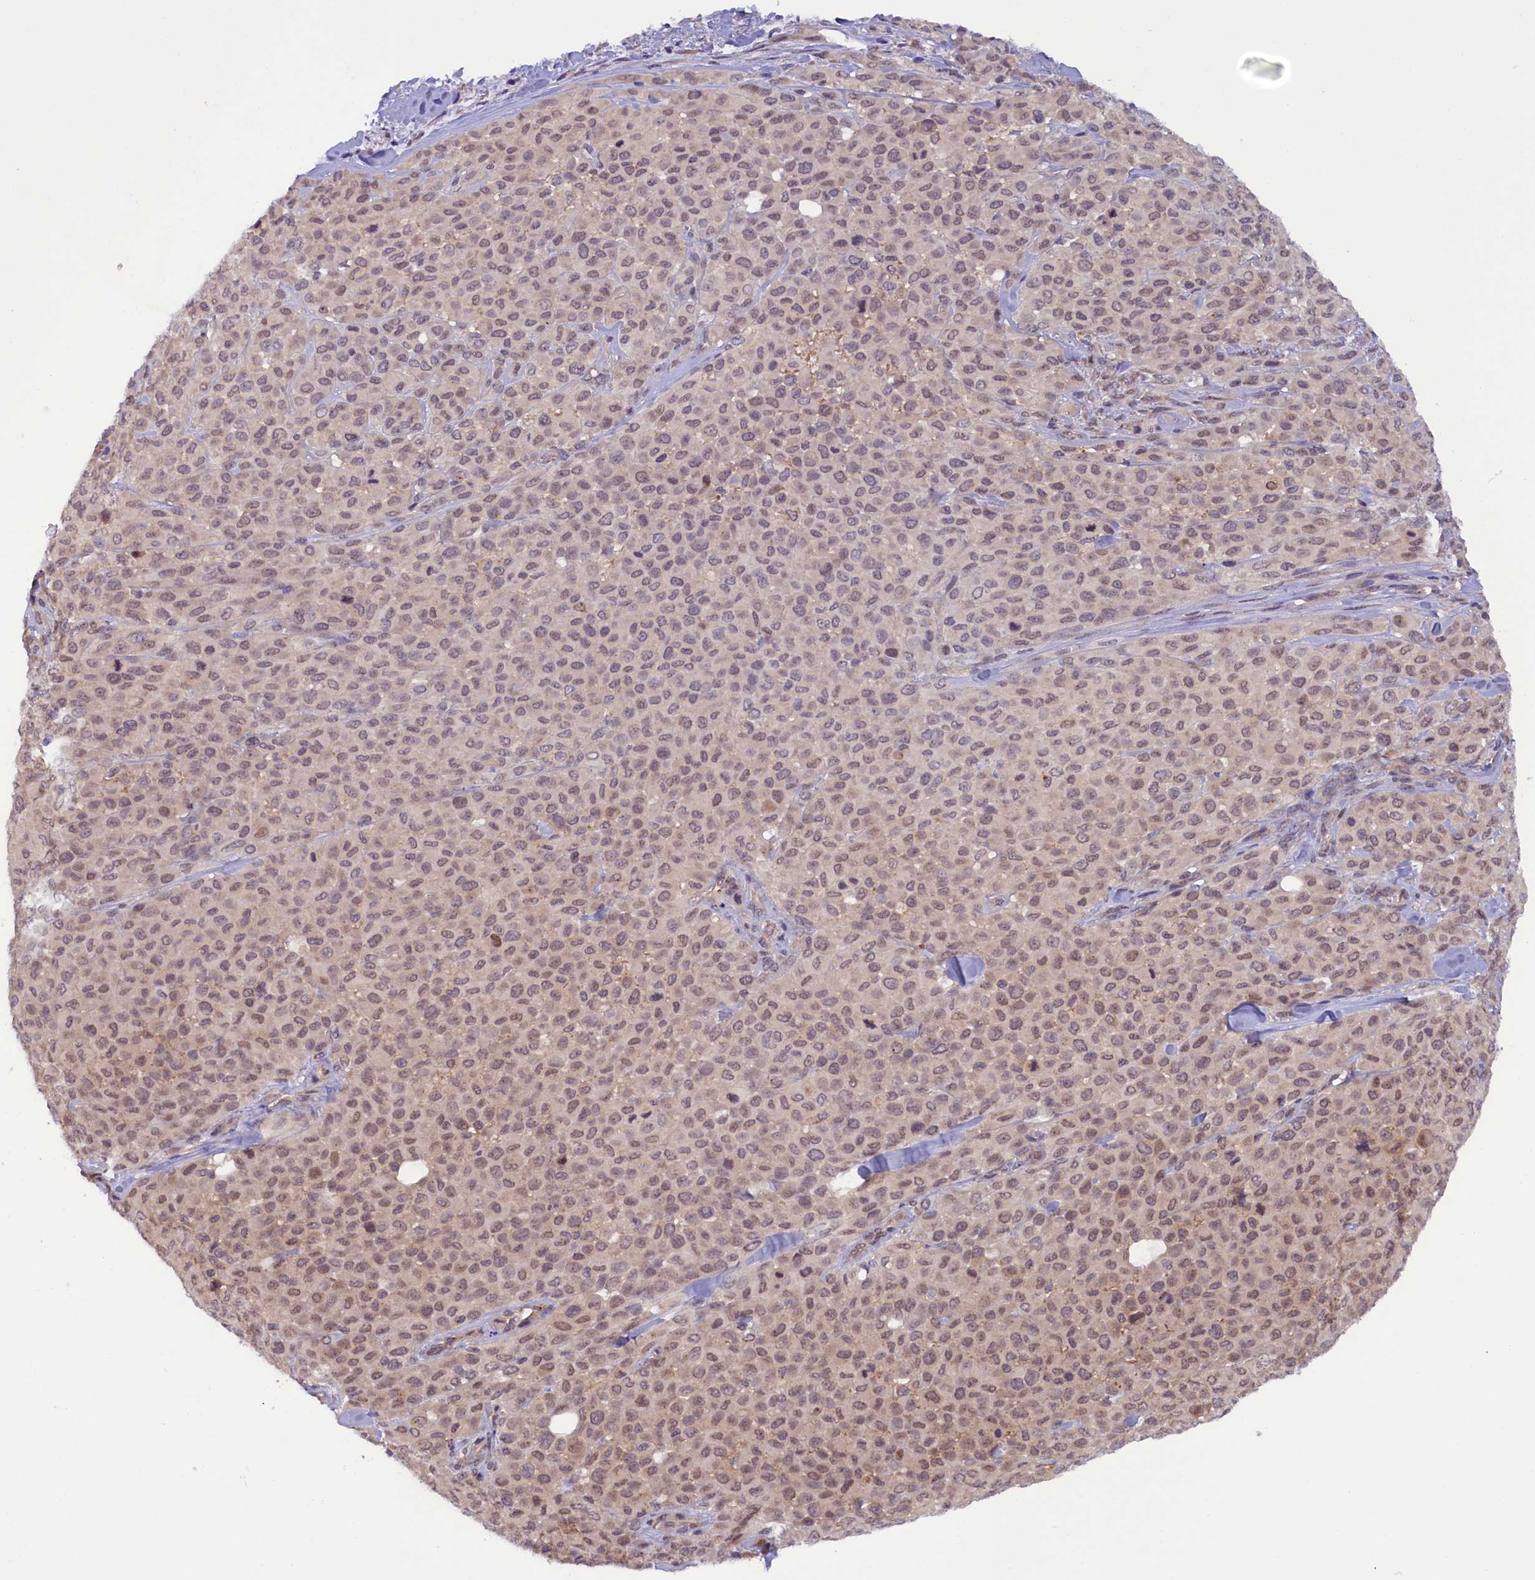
{"staining": {"intensity": "weak", "quantity": "<25%", "location": "nuclear"}, "tissue": "melanoma", "cell_type": "Tumor cells", "image_type": "cancer", "snomed": [{"axis": "morphology", "description": "Malignant melanoma, Metastatic site"}, {"axis": "topography", "description": "Skin"}], "caption": "An immunohistochemistry (IHC) histopathology image of malignant melanoma (metastatic site) is shown. There is no staining in tumor cells of malignant melanoma (metastatic site).", "gene": "CCDC9B", "patient": {"sex": "female", "age": 81}}